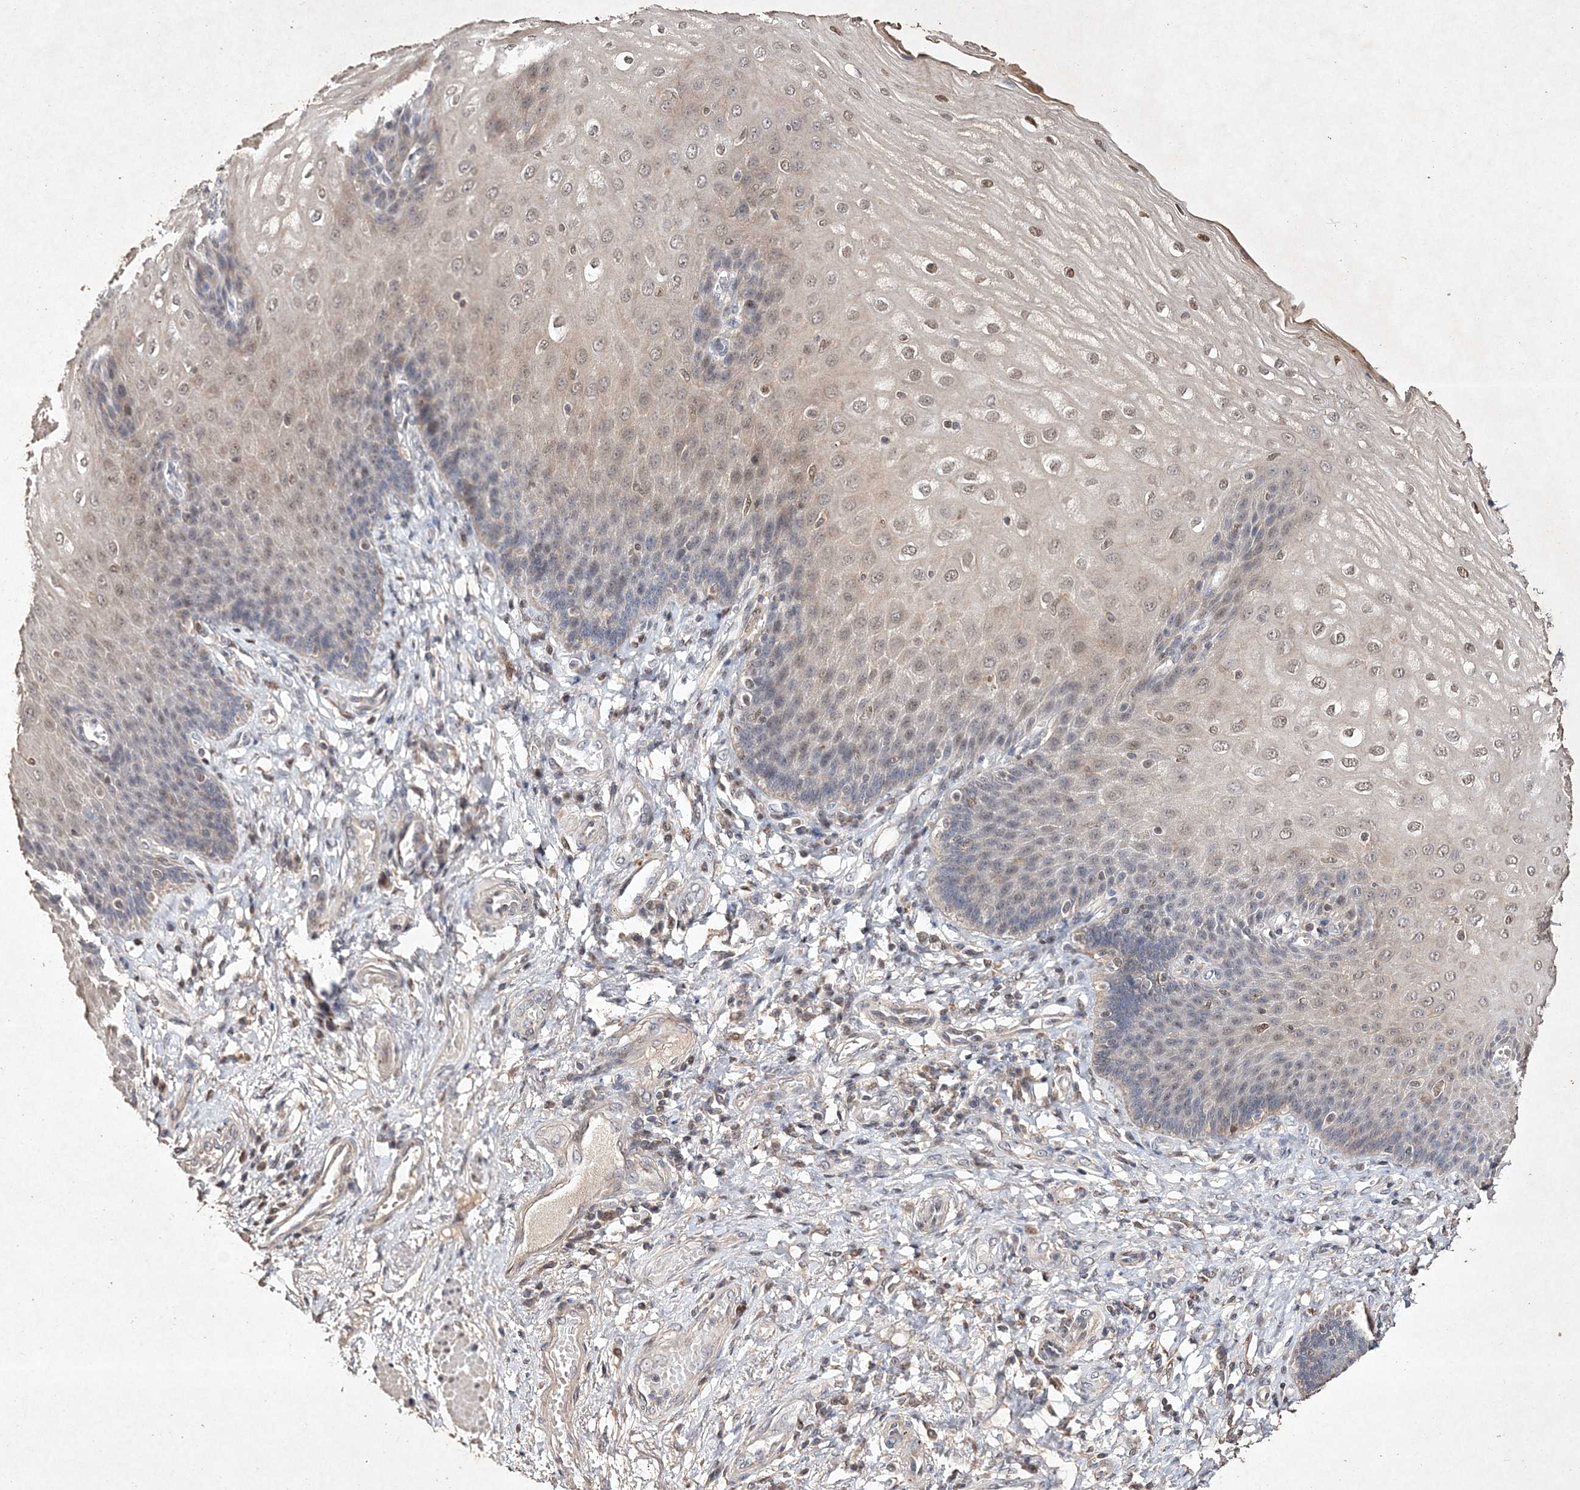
{"staining": {"intensity": "moderate", "quantity": "<25%", "location": "cytoplasmic/membranous,nuclear"}, "tissue": "esophagus", "cell_type": "Squamous epithelial cells", "image_type": "normal", "snomed": [{"axis": "morphology", "description": "Normal tissue, NOS"}, {"axis": "topography", "description": "Esophagus"}], "caption": "Immunohistochemical staining of benign esophagus shows moderate cytoplasmic/membranous,nuclear protein positivity in approximately <25% of squamous epithelial cells.", "gene": "C3orf38", "patient": {"sex": "male", "age": 54}}